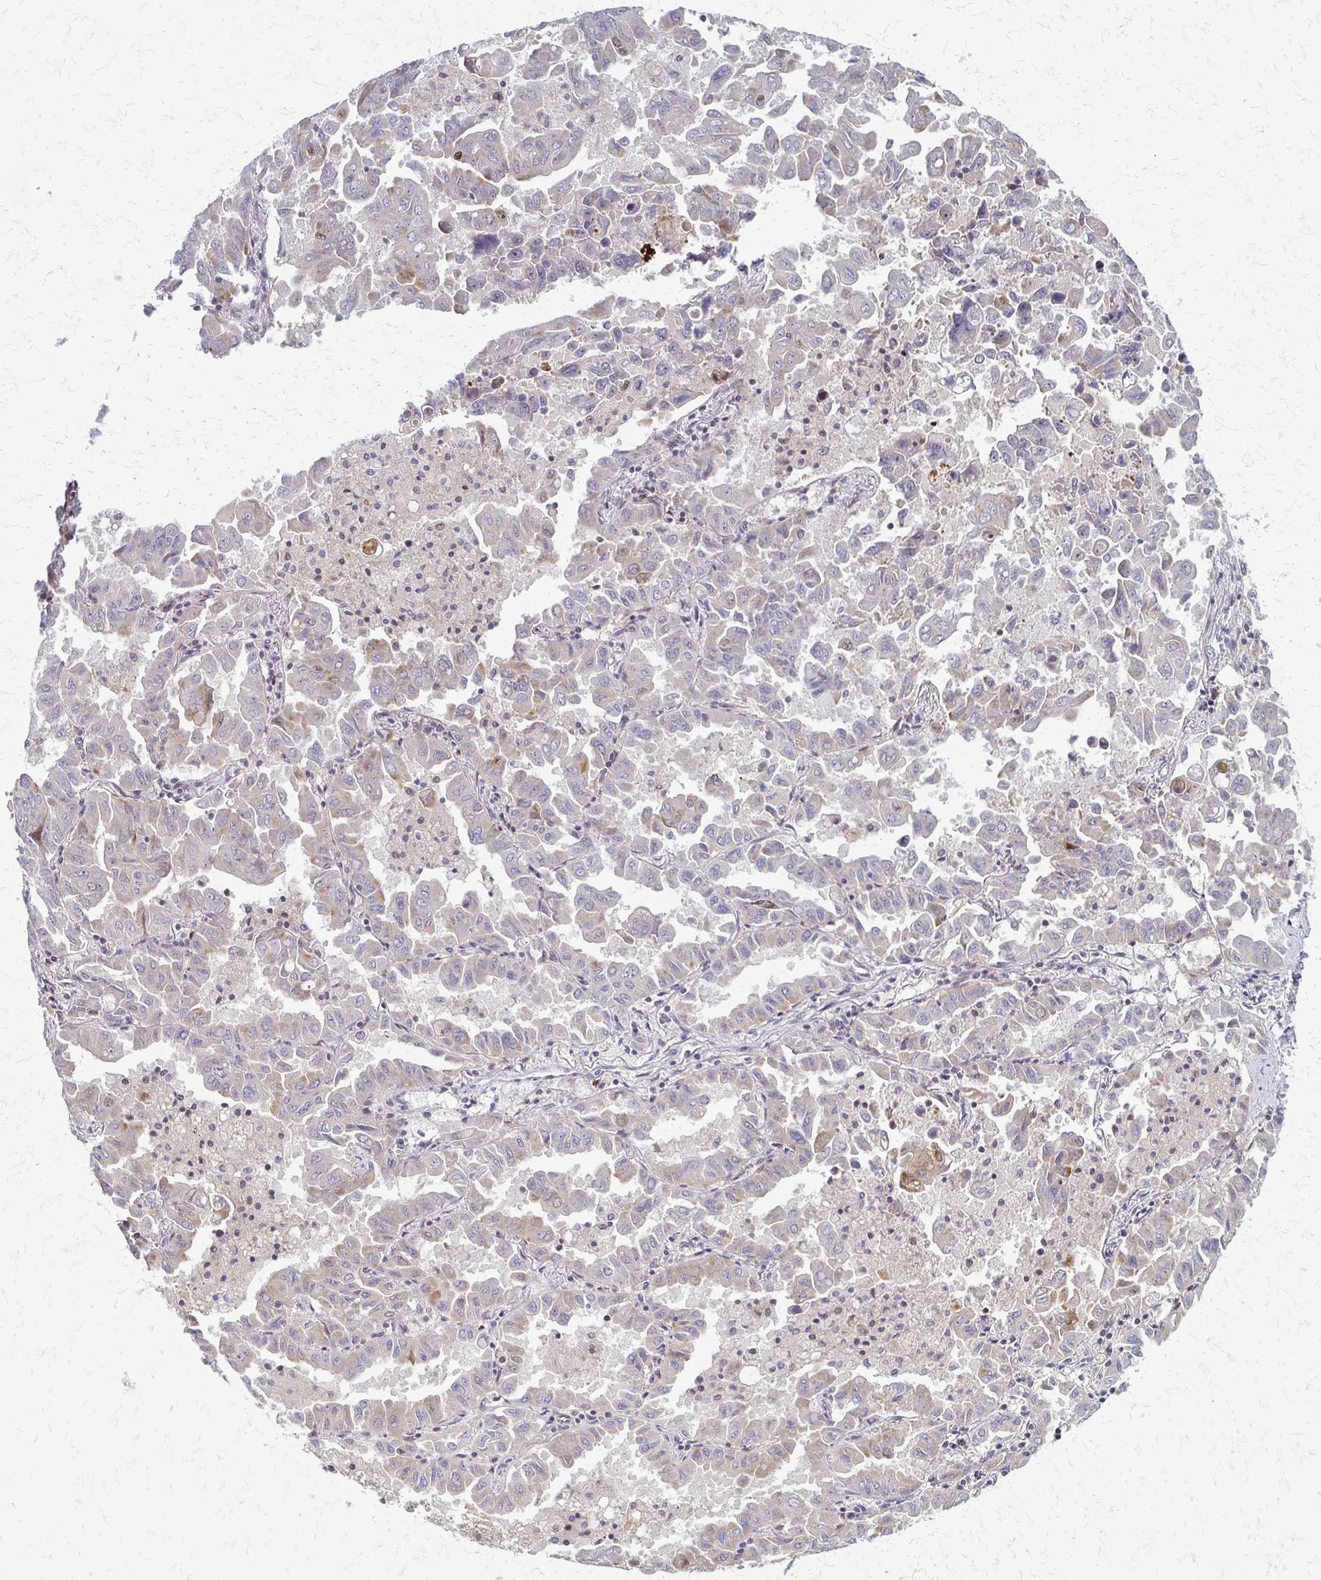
{"staining": {"intensity": "moderate", "quantity": "<25%", "location": "cytoplasmic/membranous"}, "tissue": "lung cancer", "cell_type": "Tumor cells", "image_type": "cancer", "snomed": [{"axis": "morphology", "description": "Adenocarcinoma, NOS"}, {"axis": "topography", "description": "Lung"}], "caption": "This photomicrograph reveals lung adenocarcinoma stained with IHC to label a protein in brown. The cytoplasmic/membranous of tumor cells show moderate positivity for the protein. Nuclei are counter-stained blue.", "gene": "TRIR", "patient": {"sex": "male", "age": 64}}